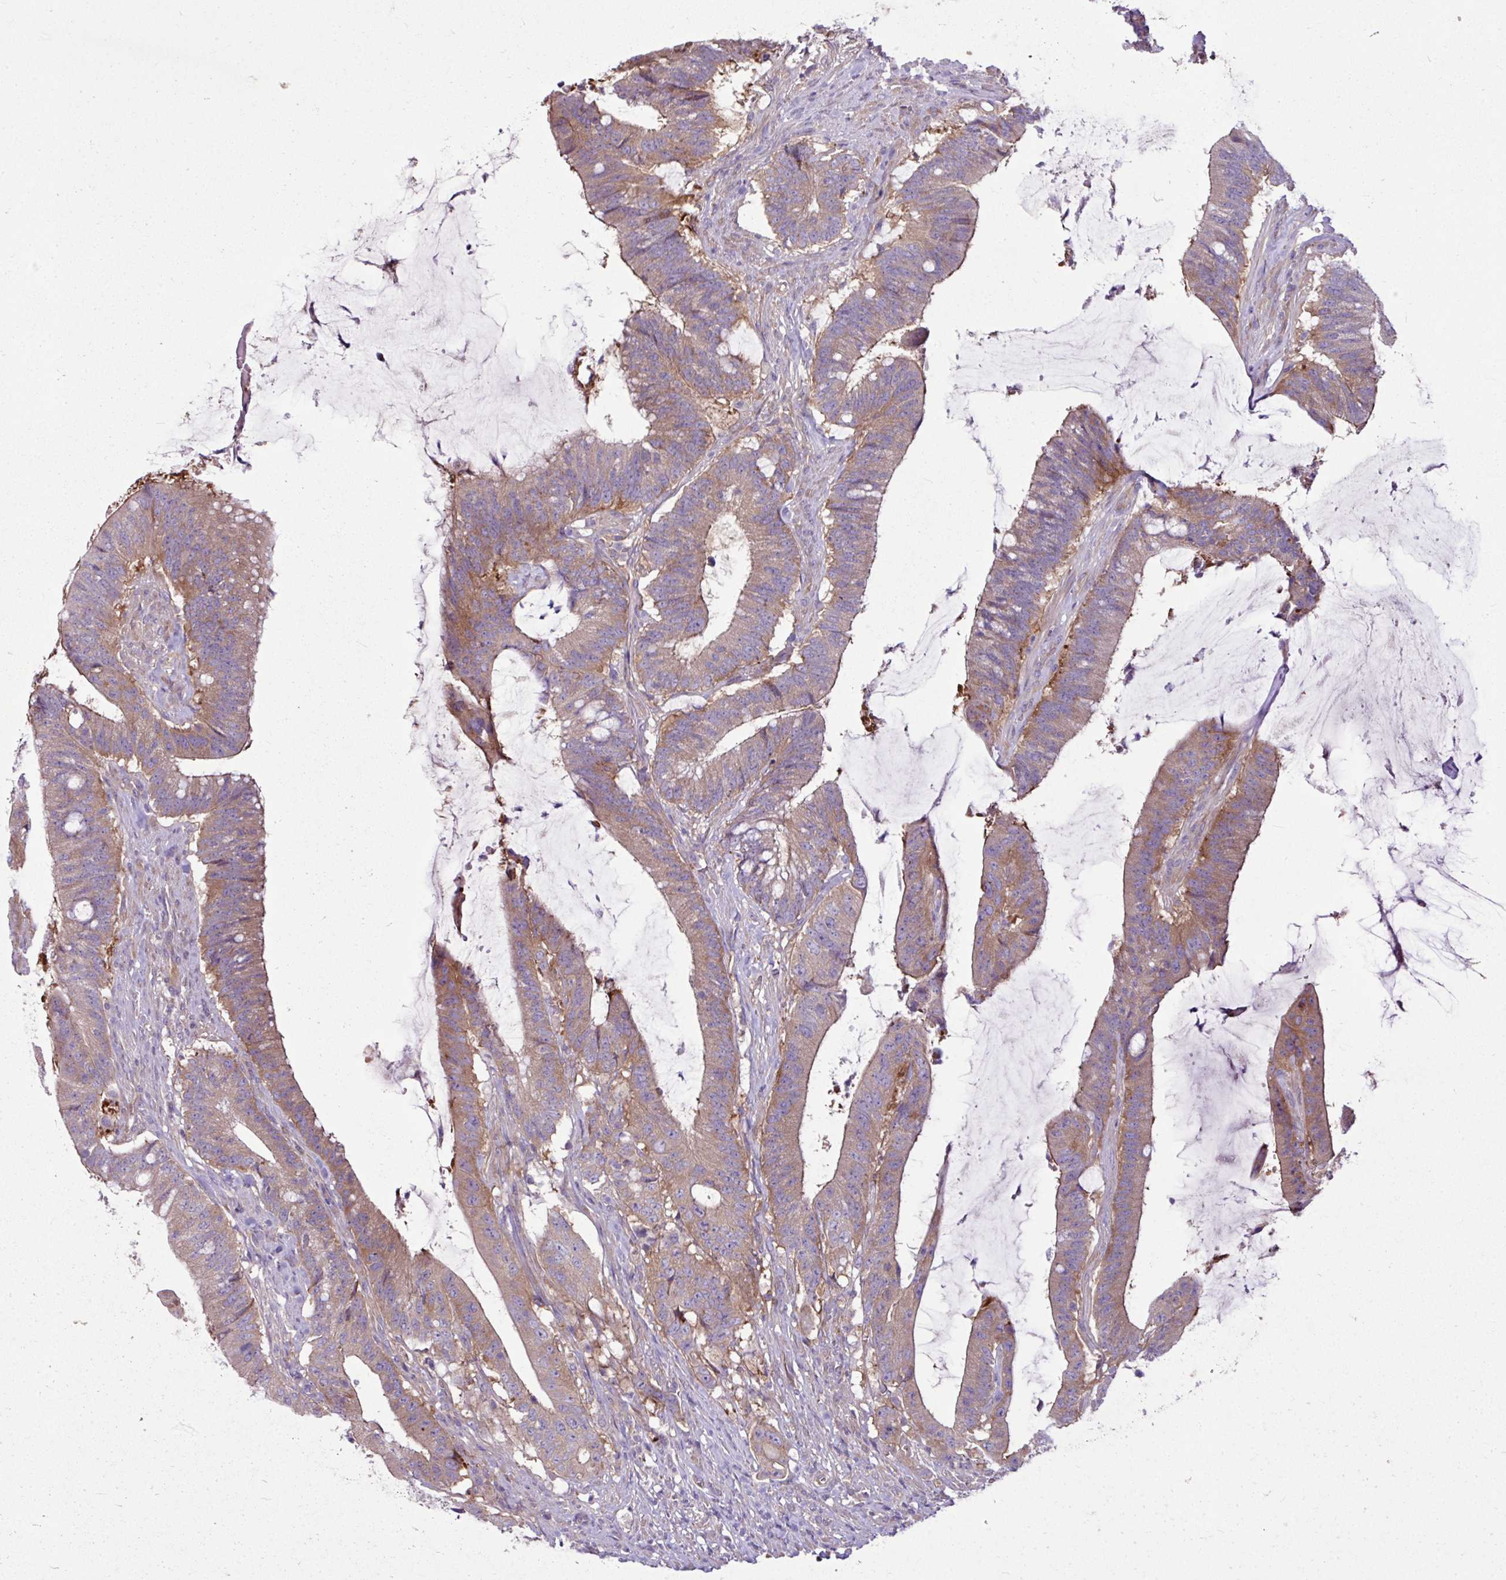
{"staining": {"intensity": "moderate", "quantity": ">75%", "location": "cytoplasmic/membranous"}, "tissue": "colorectal cancer", "cell_type": "Tumor cells", "image_type": "cancer", "snomed": [{"axis": "morphology", "description": "Adenocarcinoma, NOS"}, {"axis": "topography", "description": "Colon"}], "caption": "A histopathology image of human colorectal cancer (adenocarcinoma) stained for a protein exhibits moderate cytoplasmic/membranous brown staining in tumor cells. (Stains: DAB in brown, nuclei in blue, Microscopy: brightfield microscopy at high magnification).", "gene": "MROH2A", "patient": {"sex": "female", "age": 43}}